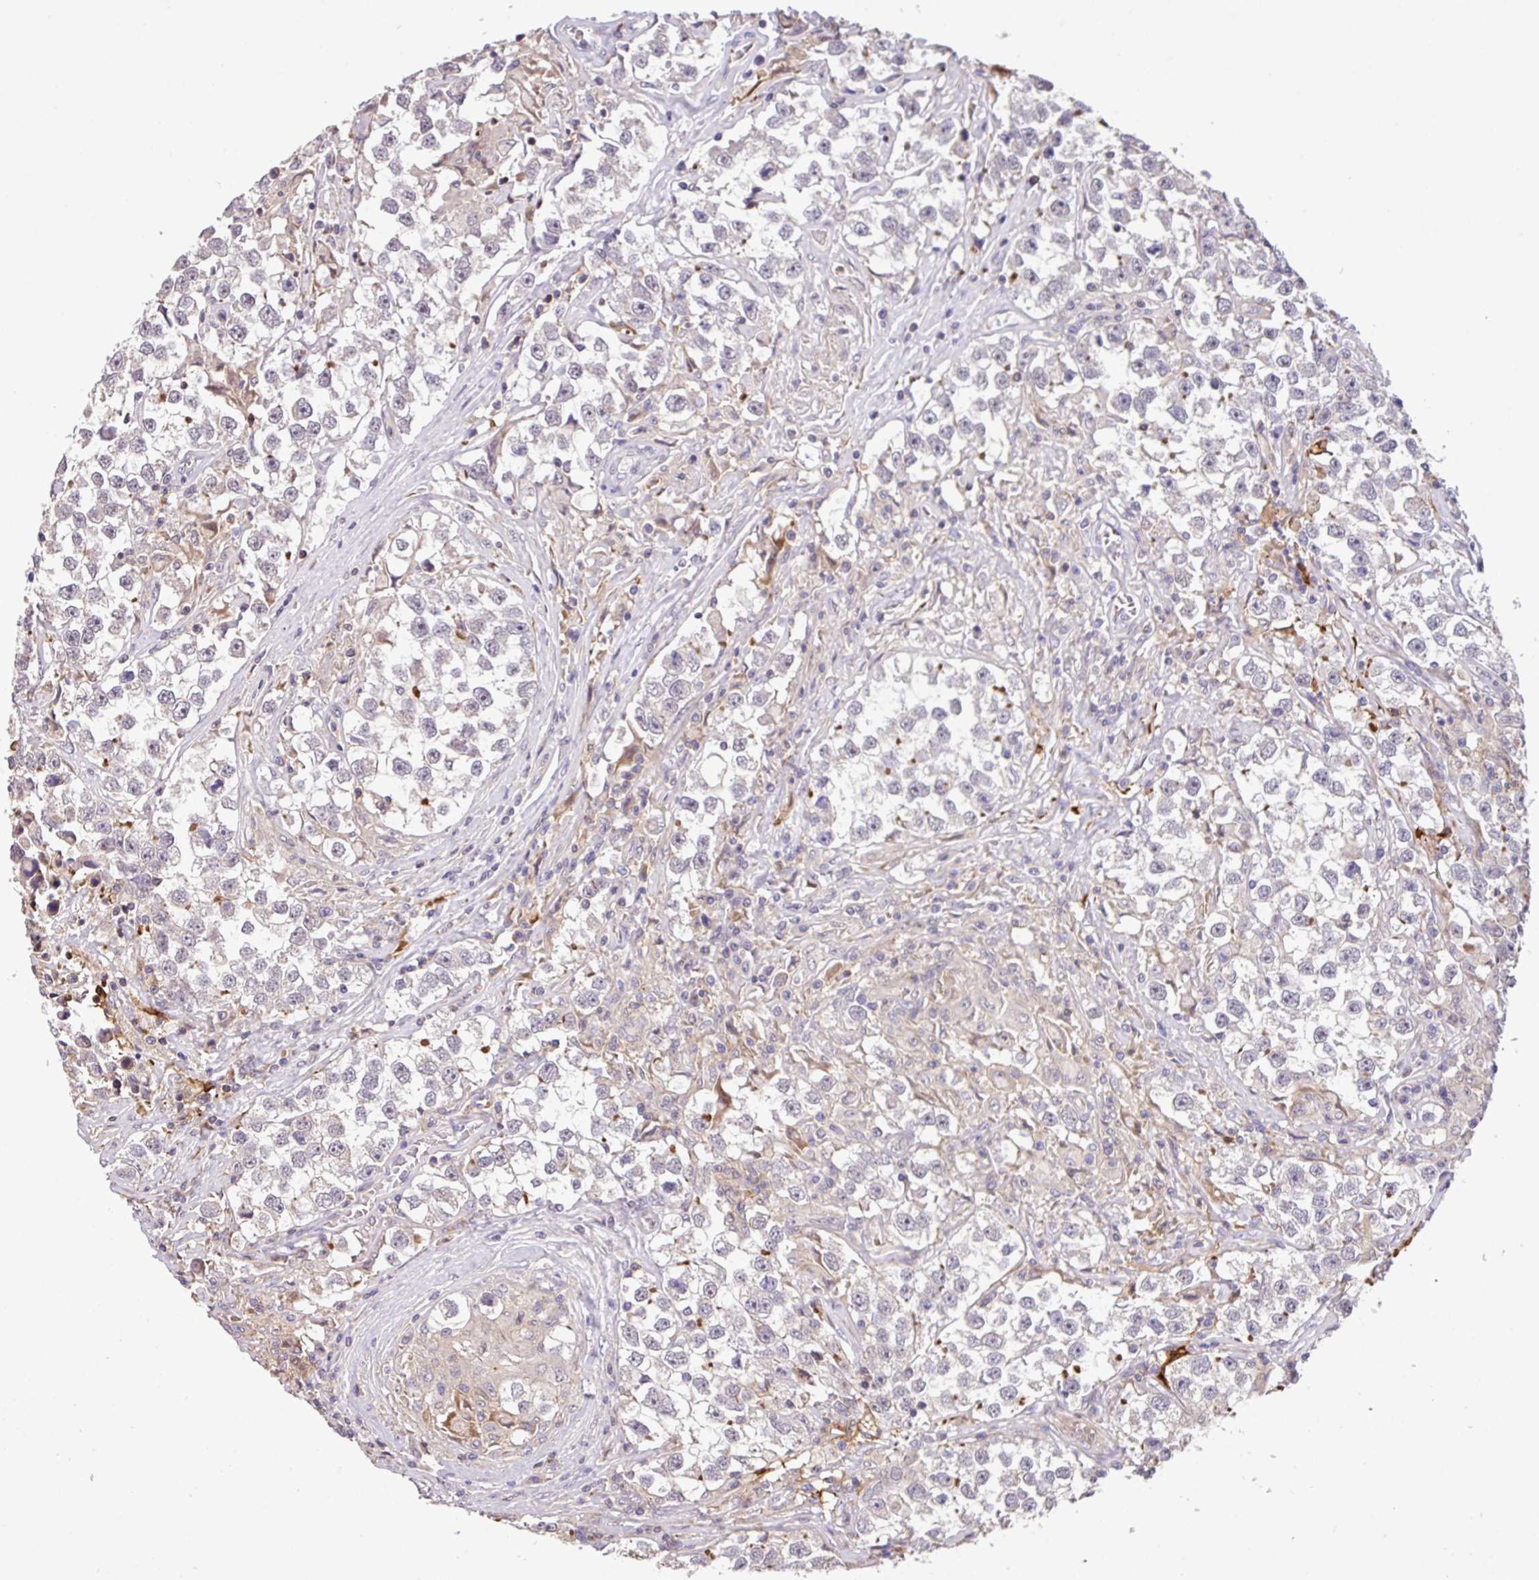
{"staining": {"intensity": "negative", "quantity": "none", "location": "none"}, "tissue": "testis cancer", "cell_type": "Tumor cells", "image_type": "cancer", "snomed": [{"axis": "morphology", "description": "Seminoma, NOS"}, {"axis": "topography", "description": "Testis"}], "caption": "Tumor cells show no significant staining in testis seminoma.", "gene": "CASS4", "patient": {"sex": "male", "age": 46}}